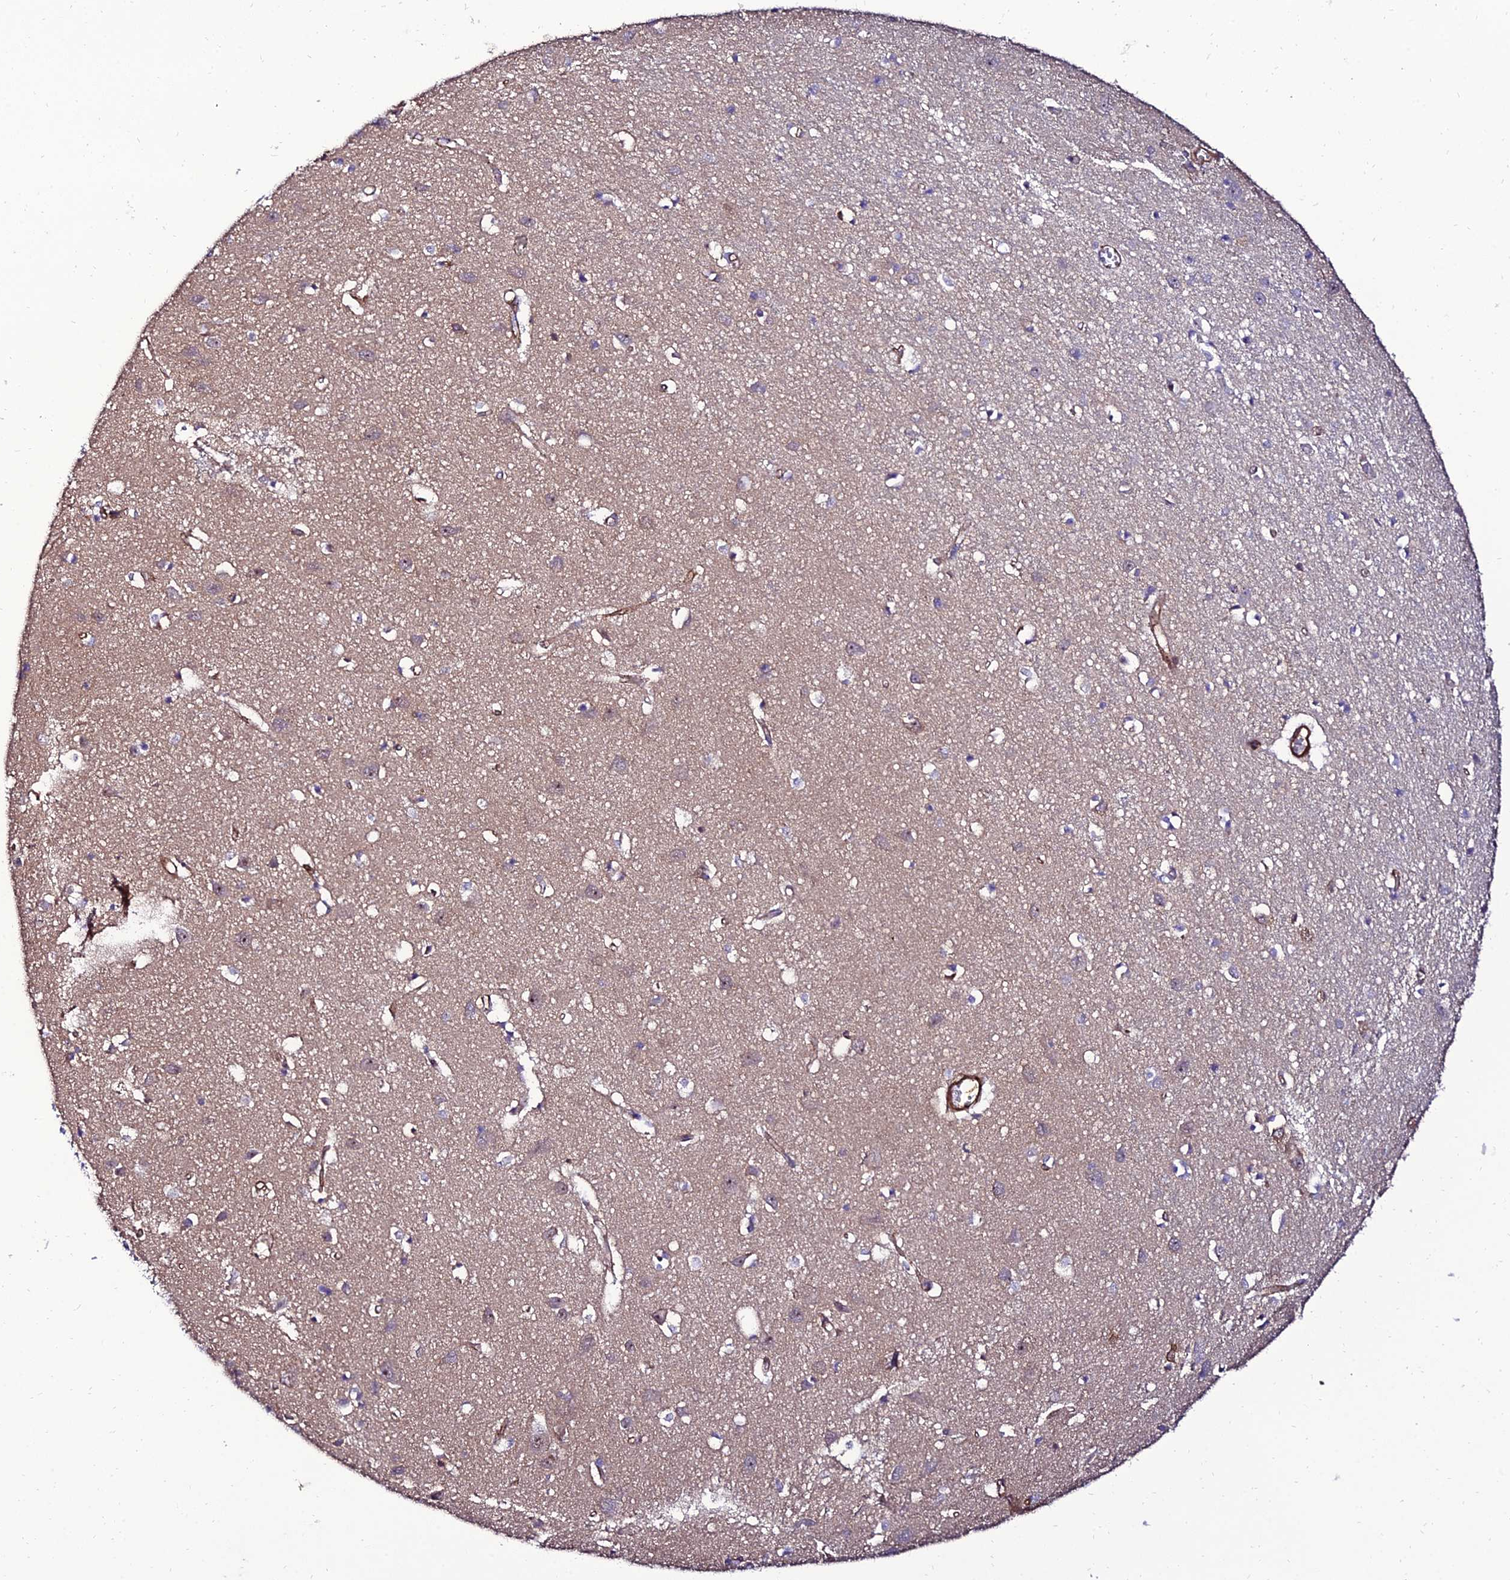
{"staining": {"intensity": "moderate", "quantity": "25%-75%", "location": "cytoplasmic/membranous"}, "tissue": "cerebral cortex", "cell_type": "Endothelial cells", "image_type": "normal", "snomed": [{"axis": "morphology", "description": "Normal tissue, NOS"}, {"axis": "topography", "description": "Cerebral cortex"}], "caption": "Cerebral cortex stained with IHC reveals moderate cytoplasmic/membranous staining in approximately 25%-75% of endothelial cells.", "gene": "ALDH3B2", "patient": {"sex": "female", "age": 64}}